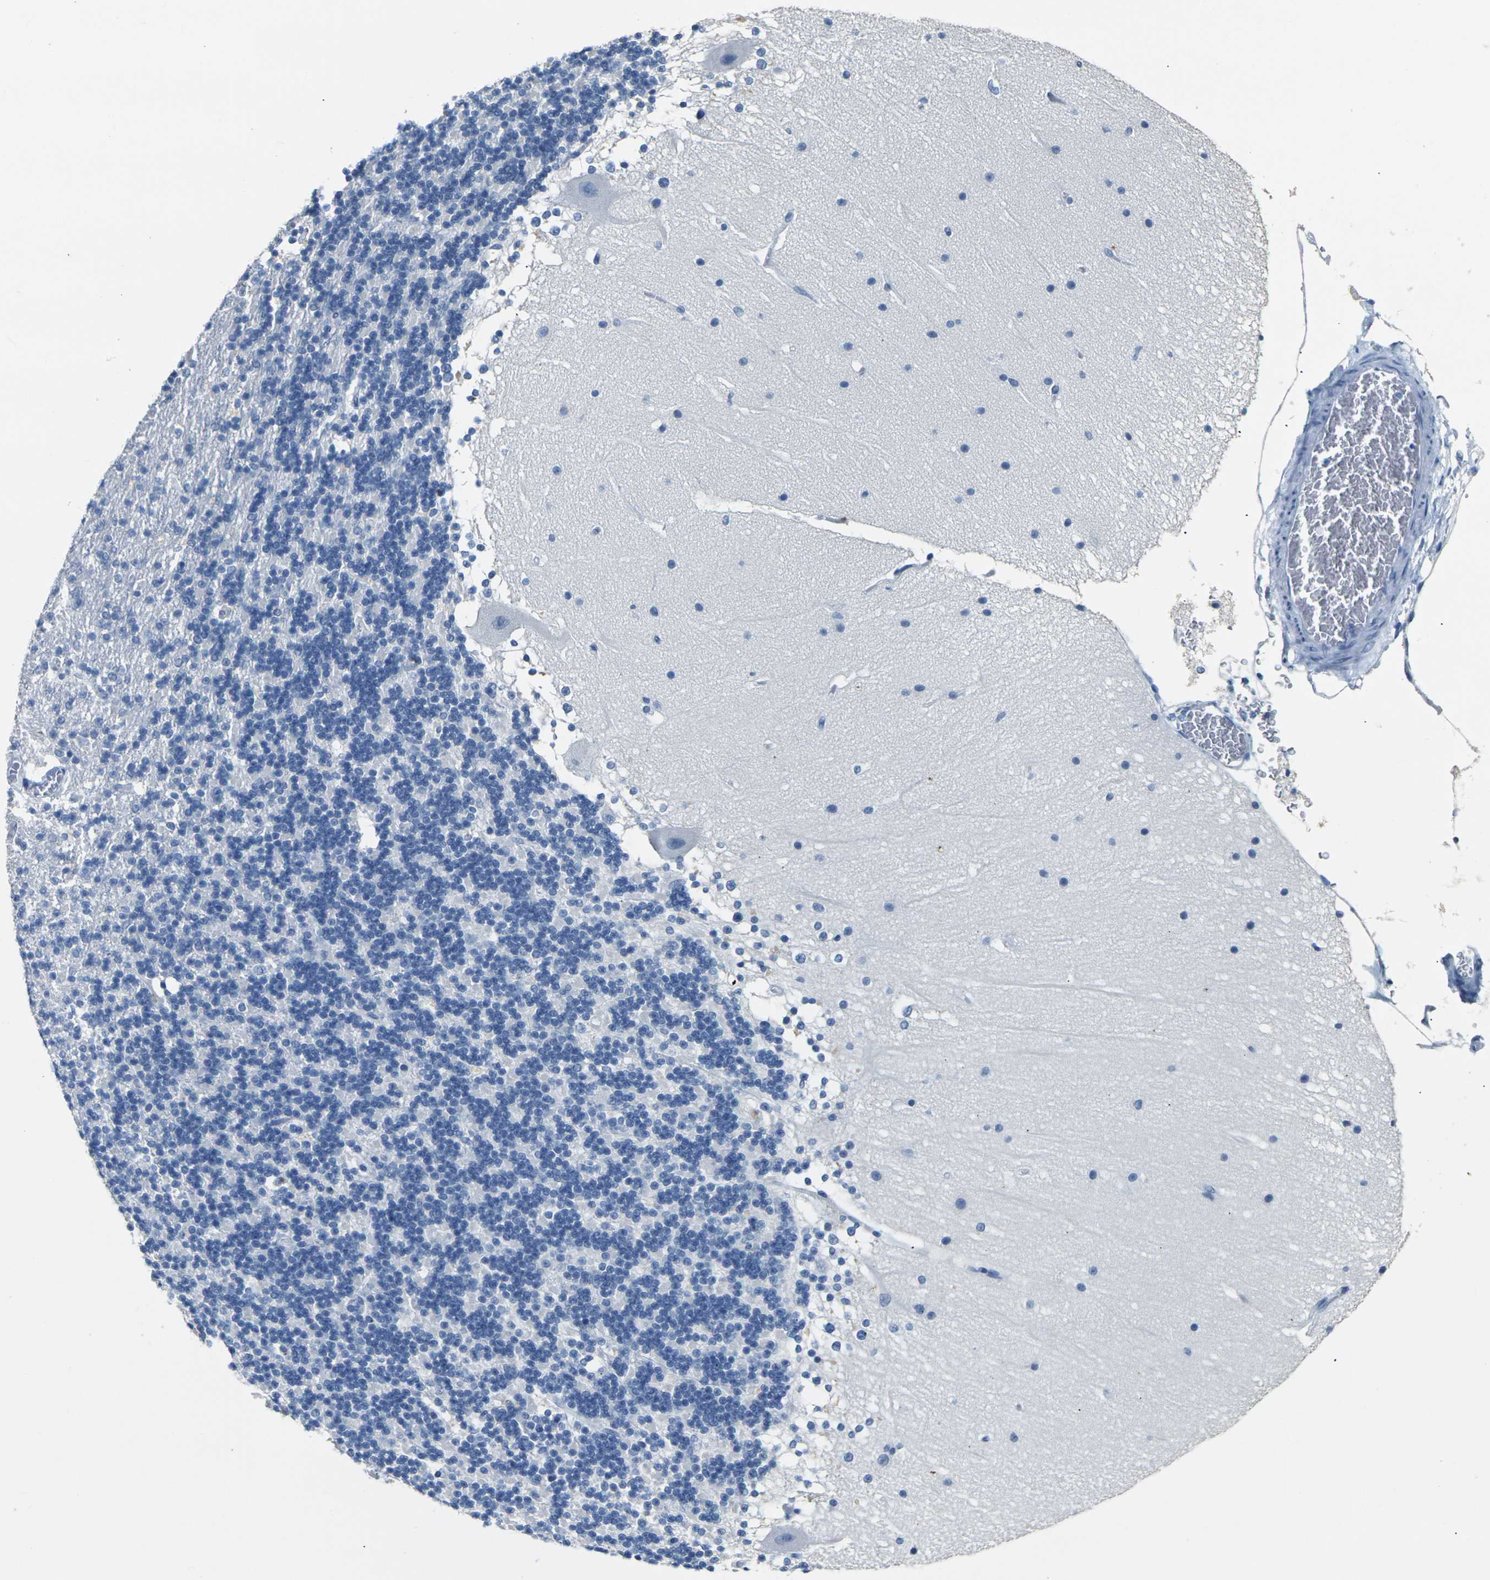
{"staining": {"intensity": "negative", "quantity": "none", "location": "none"}, "tissue": "cerebellum", "cell_type": "Cells in granular layer", "image_type": "normal", "snomed": [{"axis": "morphology", "description": "Normal tissue, NOS"}, {"axis": "topography", "description": "Cerebellum"}], "caption": "Immunohistochemistry (IHC) micrograph of benign cerebellum stained for a protein (brown), which shows no staining in cells in granular layer. Nuclei are stained in blue.", "gene": "CLDN7", "patient": {"sex": "female", "age": 19}}